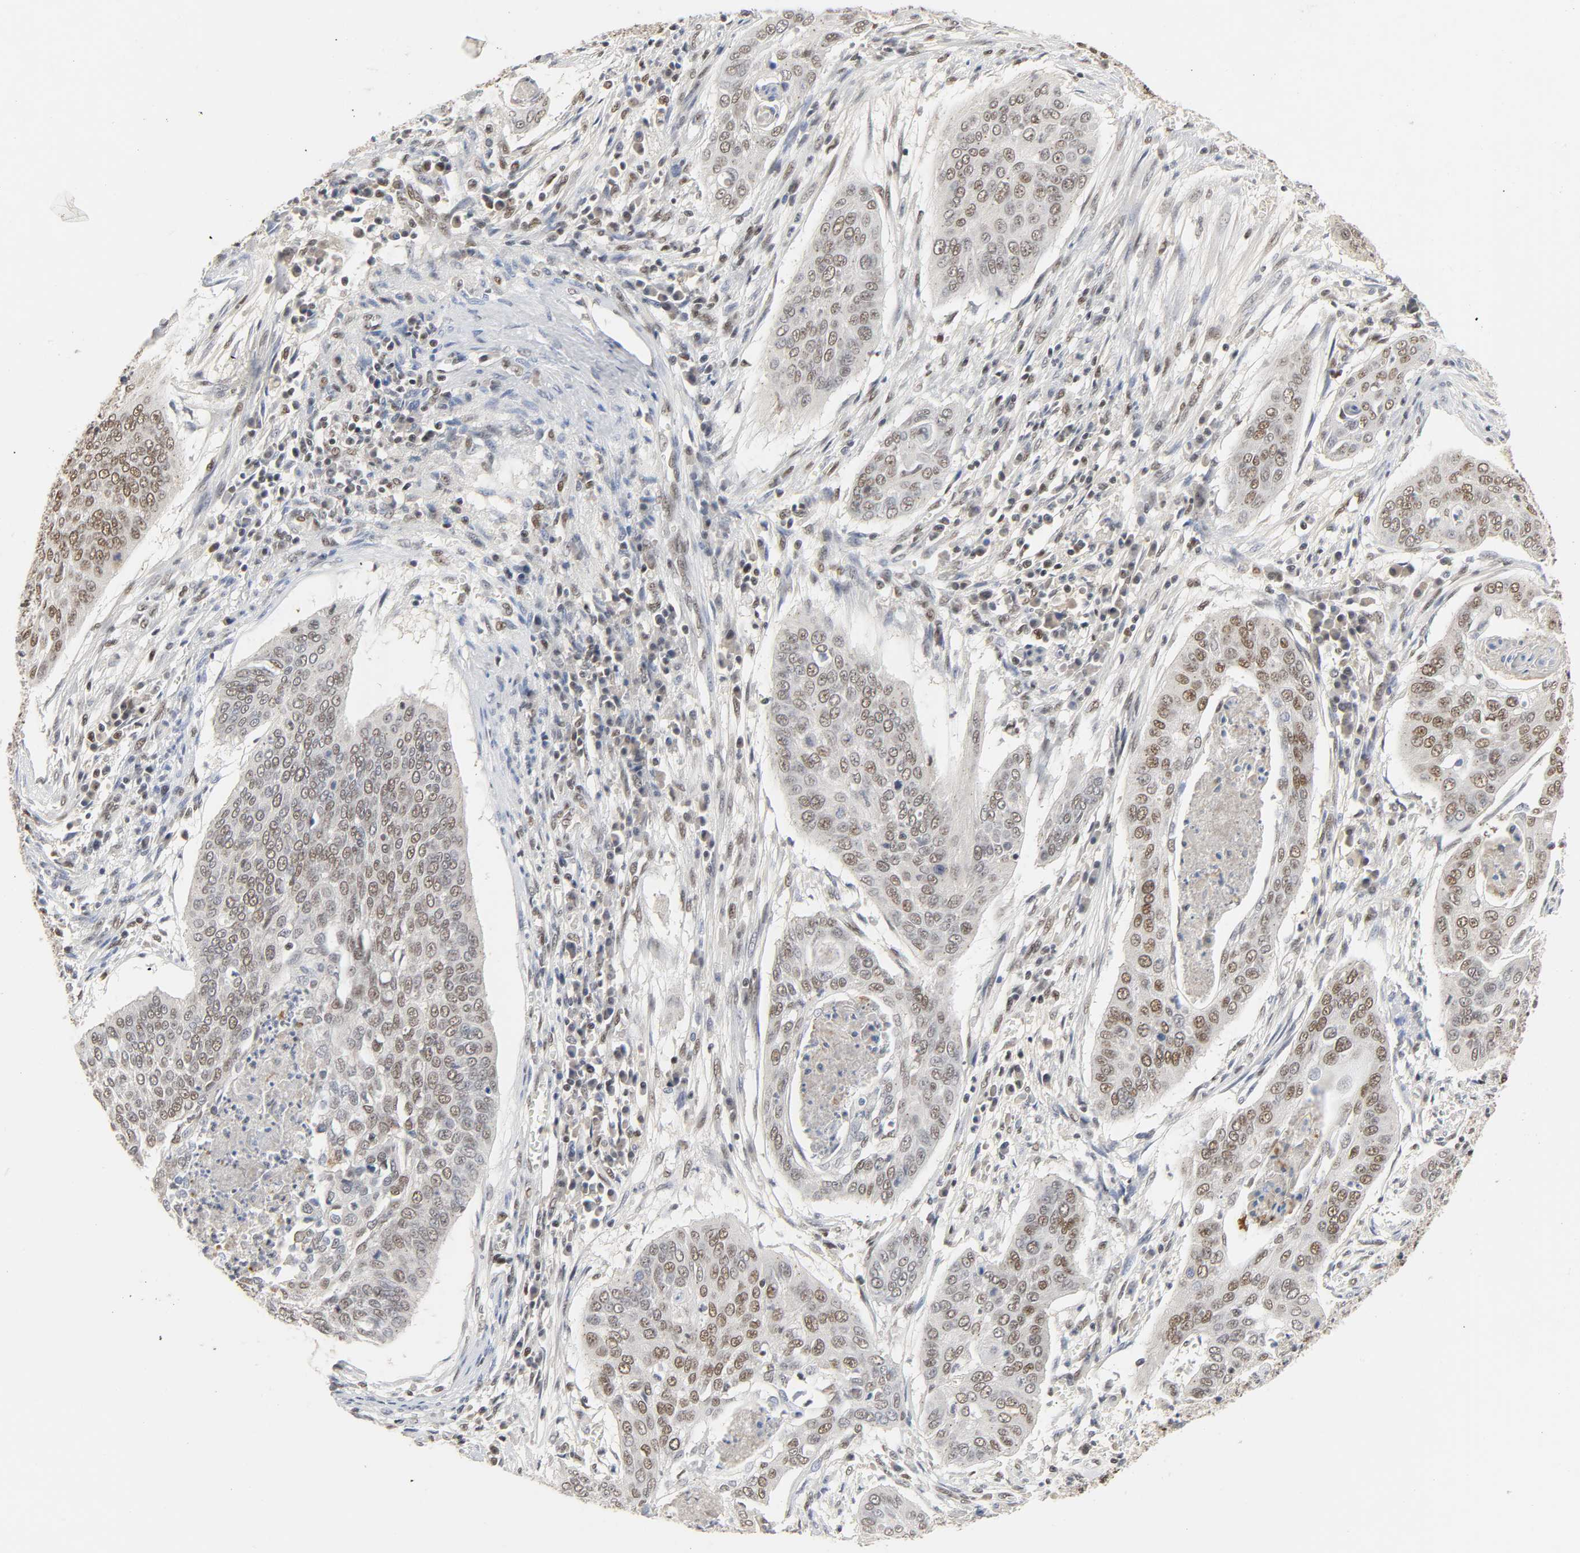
{"staining": {"intensity": "moderate", "quantity": ">75%", "location": "nuclear"}, "tissue": "cervical cancer", "cell_type": "Tumor cells", "image_type": "cancer", "snomed": [{"axis": "morphology", "description": "Squamous cell carcinoma, NOS"}, {"axis": "topography", "description": "Cervix"}], "caption": "Immunohistochemical staining of human squamous cell carcinoma (cervical) exhibits medium levels of moderate nuclear expression in about >75% of tumor cells.", "gene": "NCOA6", "patient": {"sex": "female", "age": 39}}